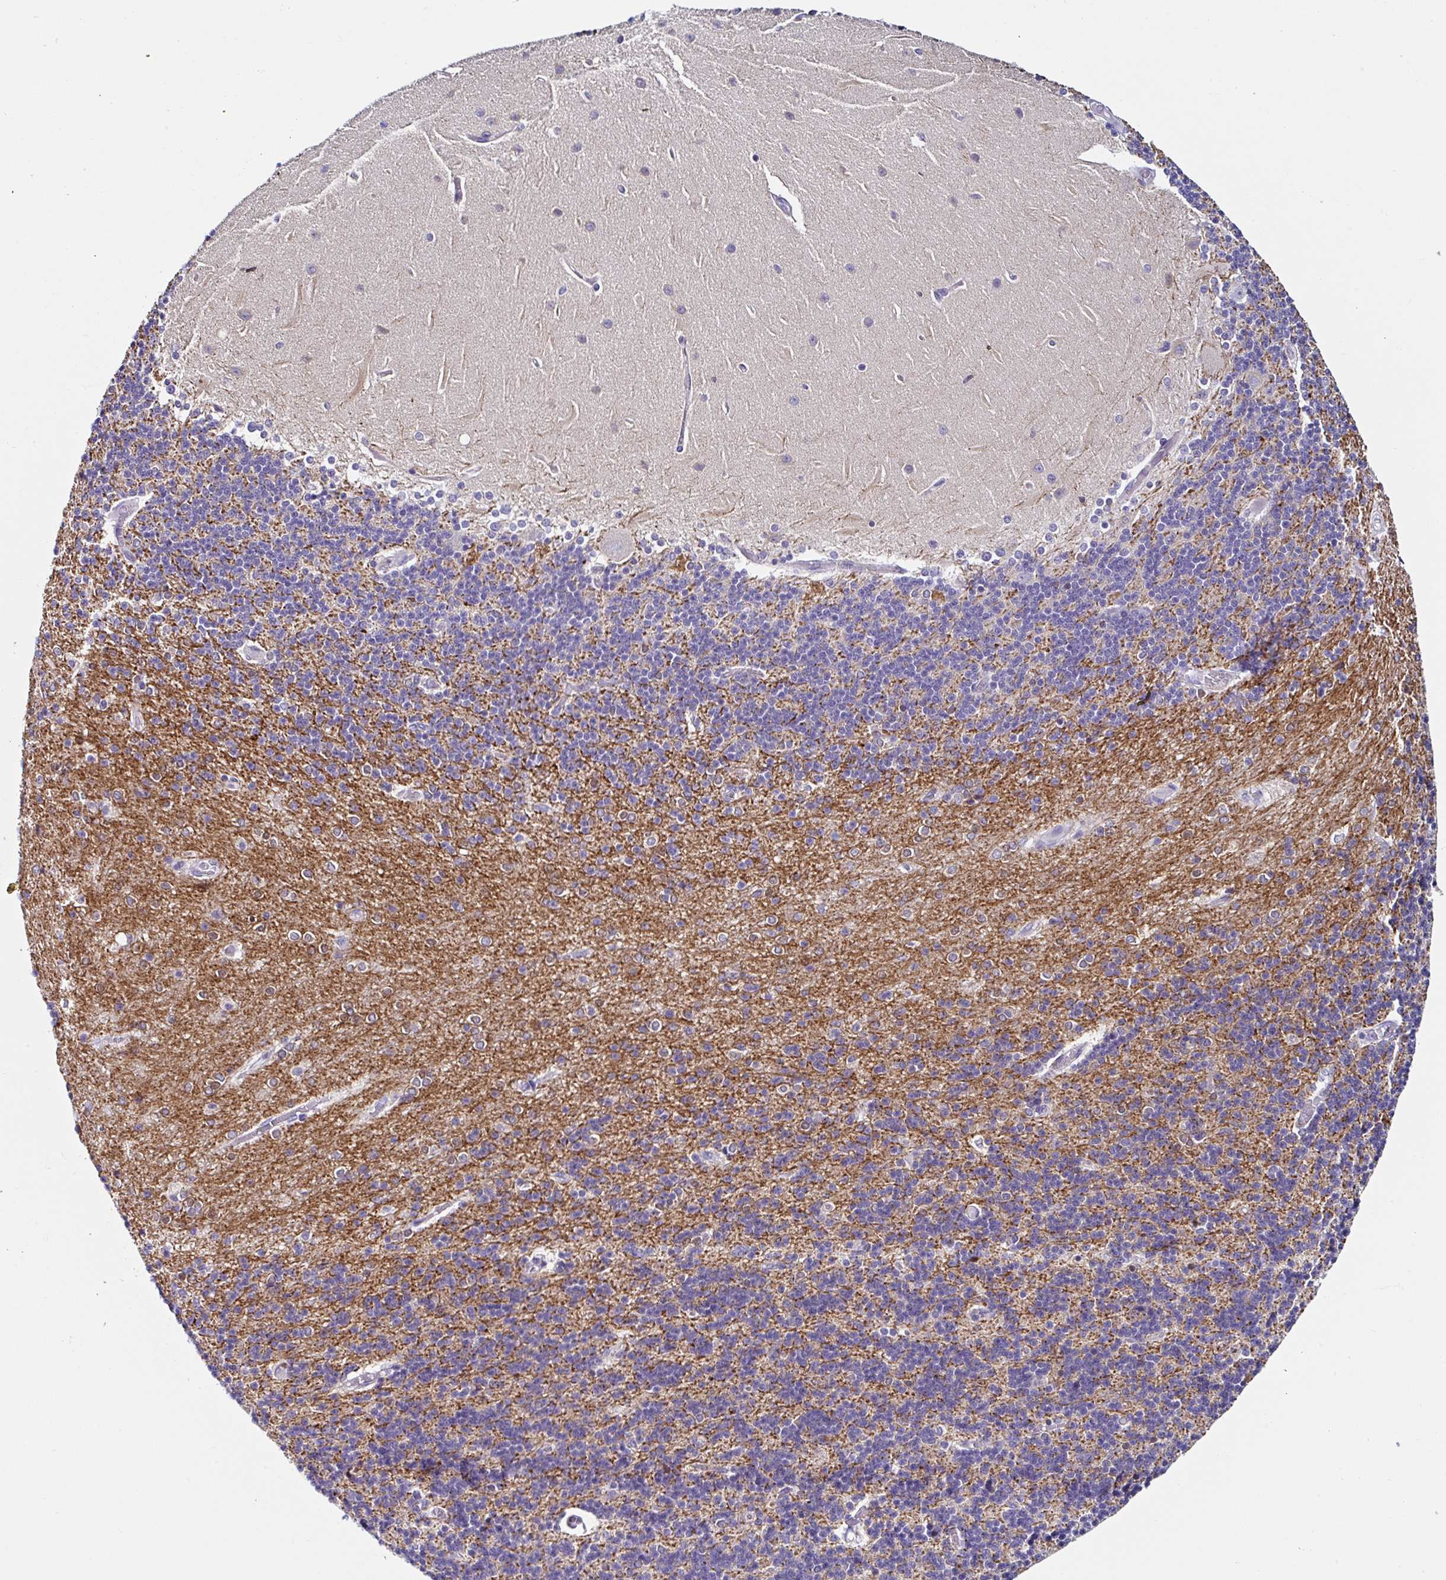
{"staining": {"intensity": "negative", "quantity": "none", "location": "none"}, "tissue": "cerebellum", "cell_type": "Cells in granular layer", "image_type": "normal", "snomed": [{"axis": "morphology", "description": "Normal tissue, NOS"}, {"axis": "topography", "description": "Cerebellum"}], "caption": "Micrograph shows no significant protein staining in cells in granular layer of benign cerebellum. (DAB (3,3'-diaminobenzidine) immunohistochemistry (IHC), high magnification).", "gene": "UGT3A1", "patient": {"sex": "female", "age": 54}}